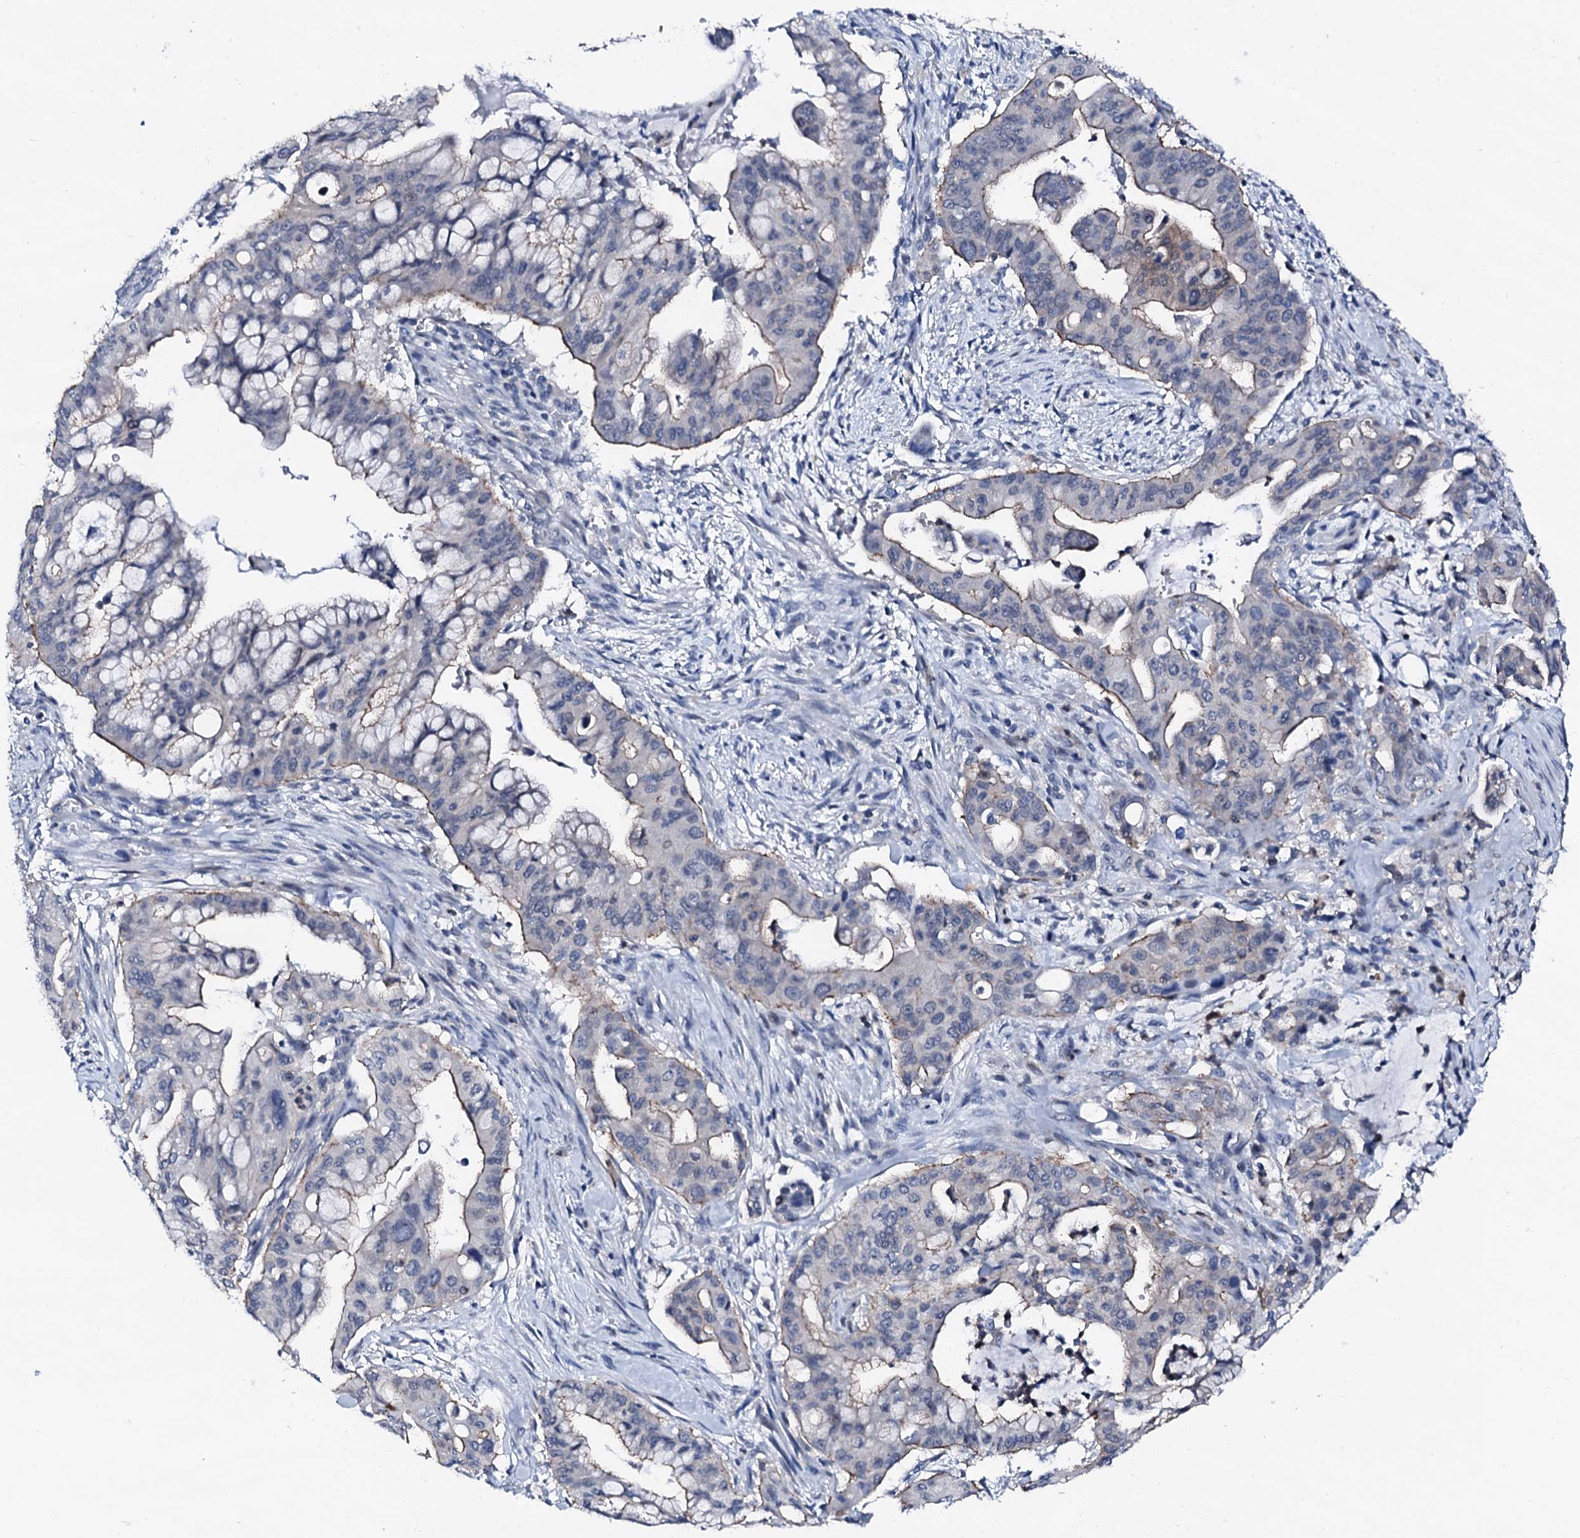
{"staining": {"intensity": "weak", "quantity": "<25%", "location": "cytoplasmic/membranous"}, "tissue": "pancreatic cancer", "cell_type": "Tumor cells", "image_type": "cancer", "snomed": [{"axis": "morphology", "description": "Adenocarcinoma, NOS"}, {"axis": "topography", "description": "Pancreas"}], "caption": "High magnification brightfield microscopy of adenocarcinoma (pancreatic) stained with DAB (brown) and counterstained with hematoxylin (blue): tumor cells show no significant staining. The staining is performed using DAB (3,3'-diaminobenzidine) brown chromogen with nuclei counter-stained in using hematoxylin.", "gene": "TRAFD1", "patient": {"sex": "male", "age": 46}}